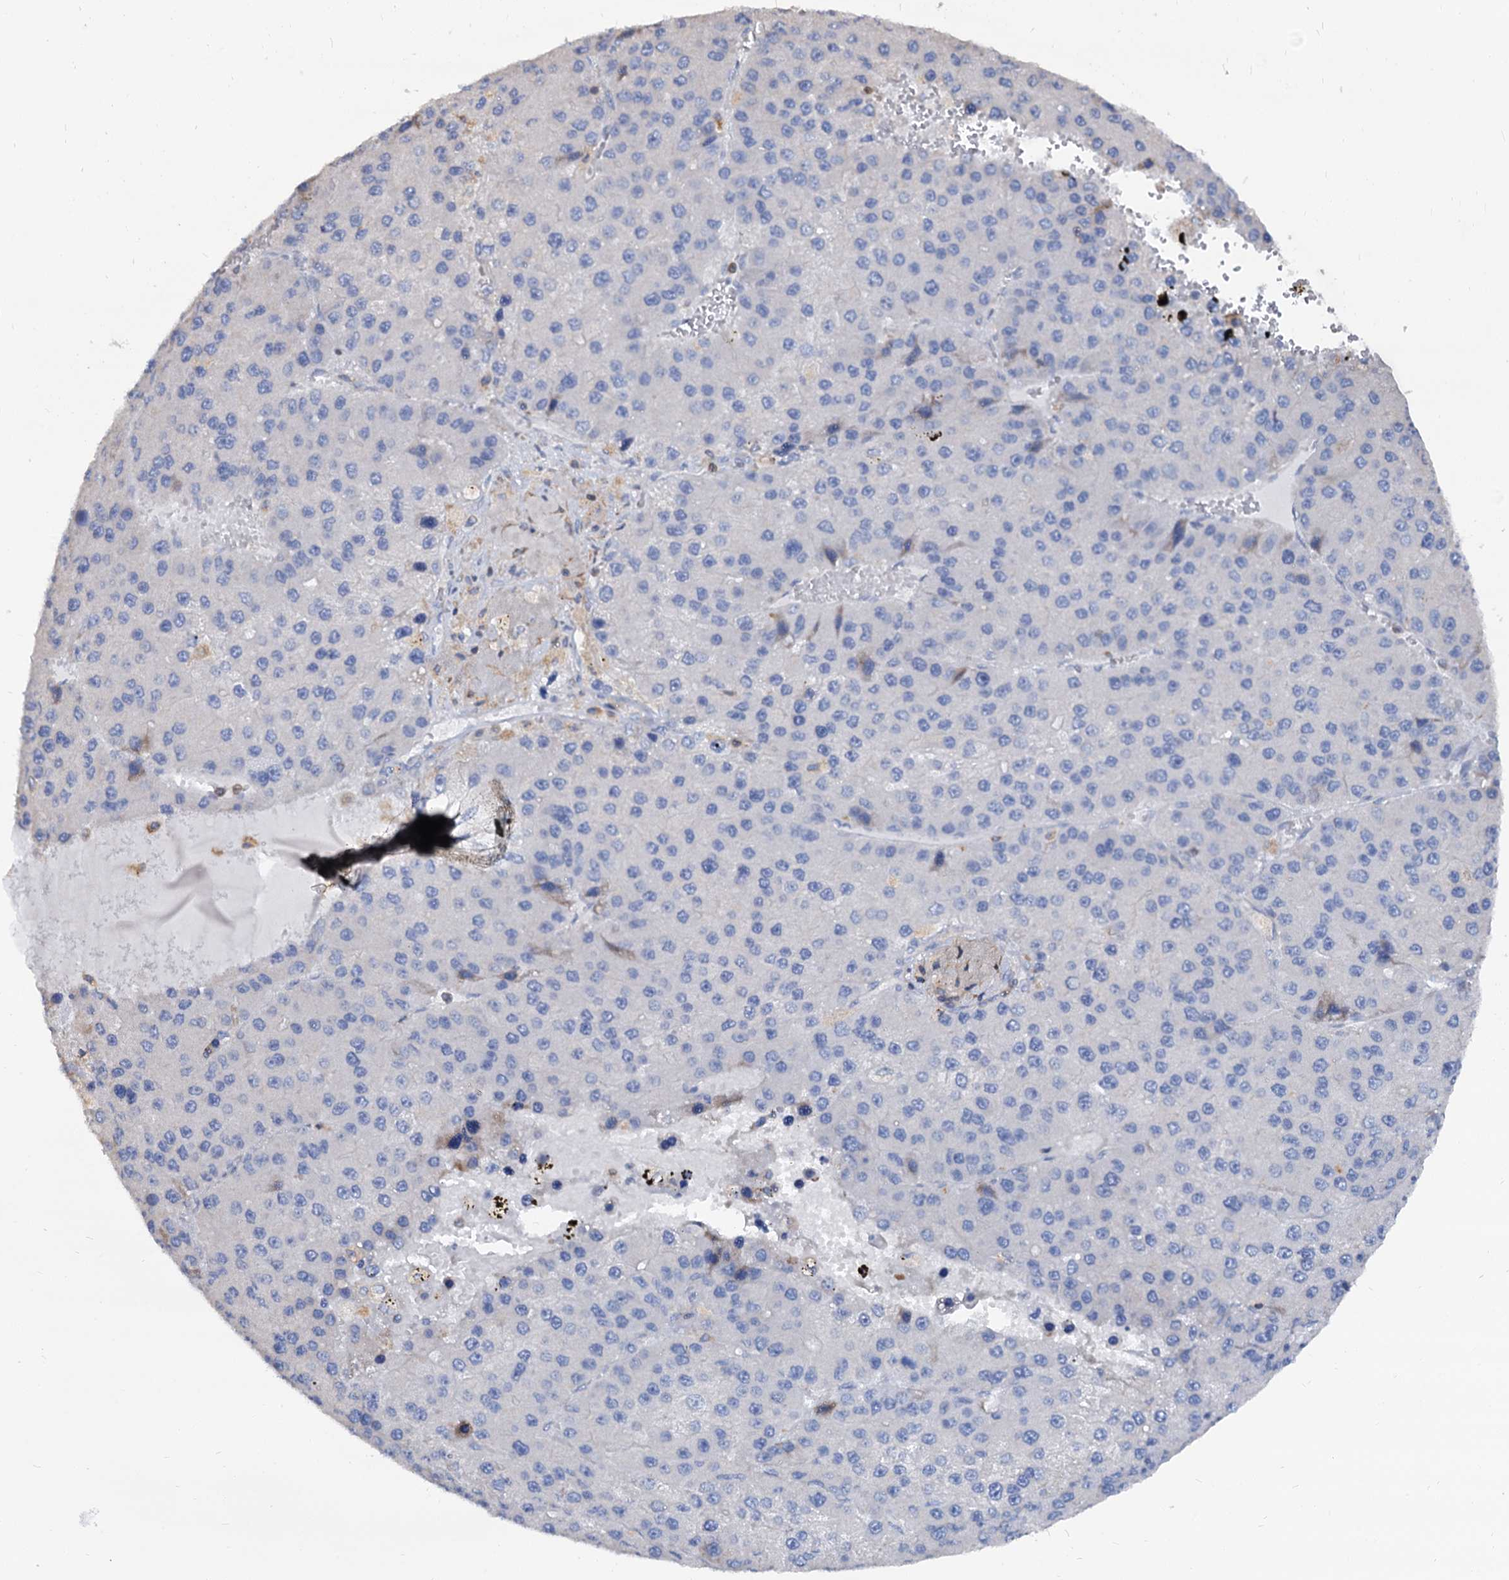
{"staining": {"intensity": "negative", "quantity": "none", "location": "none"}, "tissue": "liver cancer", "cell_type": "Tumor cells", "image_type": "cancer", "snomed": [{"axis": "morphology", "description": "Carcinoma, Hepatocellular, NOS"}, {"axis": "topography", "description": "Liver"}], "caption": "A high-resolution image shows IHC staining of liver hepatocellular carcinoma, which shows no significant staining in tumor cells.", "gene": "ANKRD13A", "patient": {"sex": "female", "age": 73}}